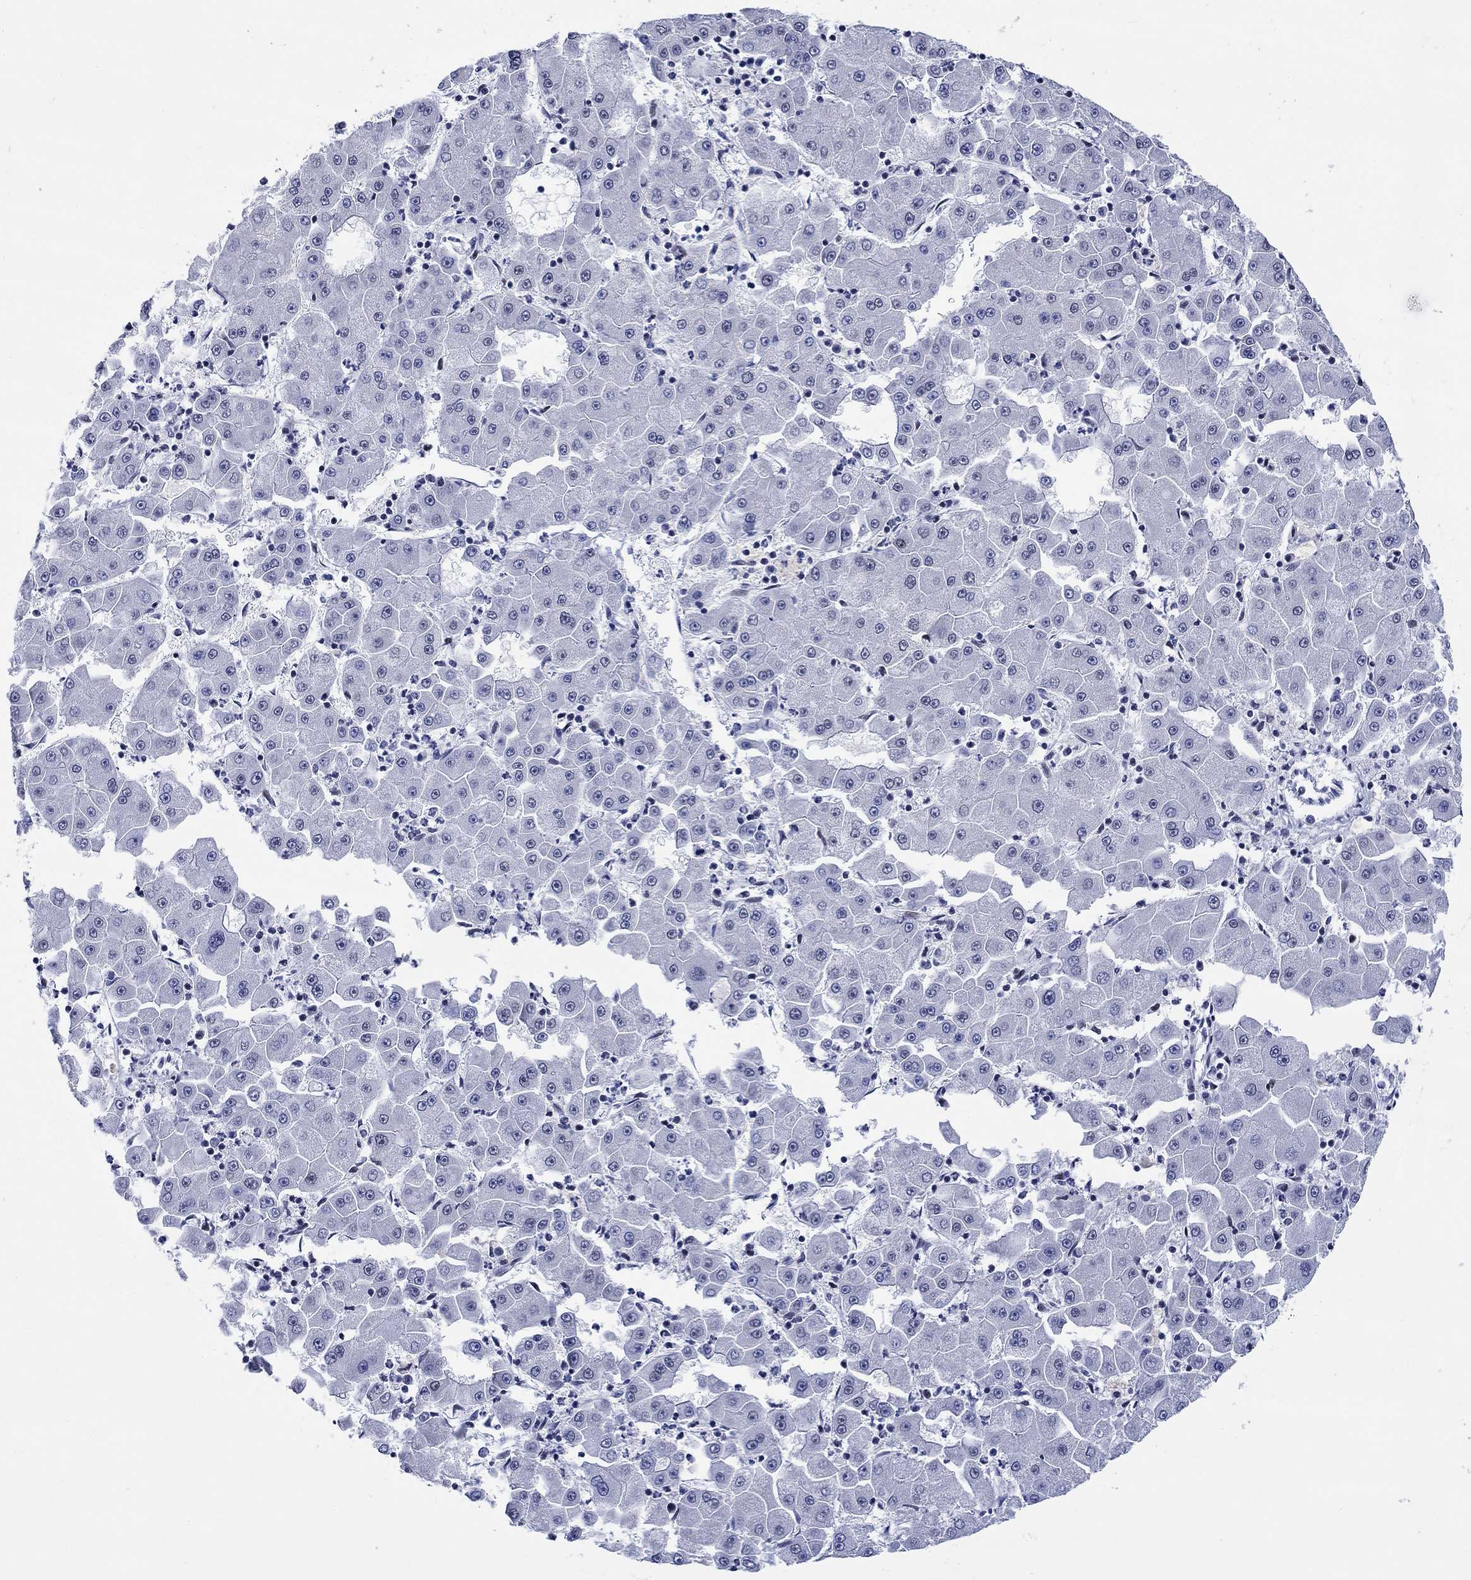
{"staining": {"intensity": "negative", "quantity": "none", "location": "none"}, "tissue": "liver cancer", "cell_type": "Tumor cells", "image_type": "cancer", "snomed": [{"axis": "morphology", "description": "Carcinoma, Hepatocellular, NOS"}, {"axis": "topography", "description": "Liver"}], "caption": "Liver hepatocellular carcinoma was stained to show a protein in brown. There is no significant positivity in tumor cells.", "gene": "CDCA2", "patient": {"sex": "male", "age": 73}}